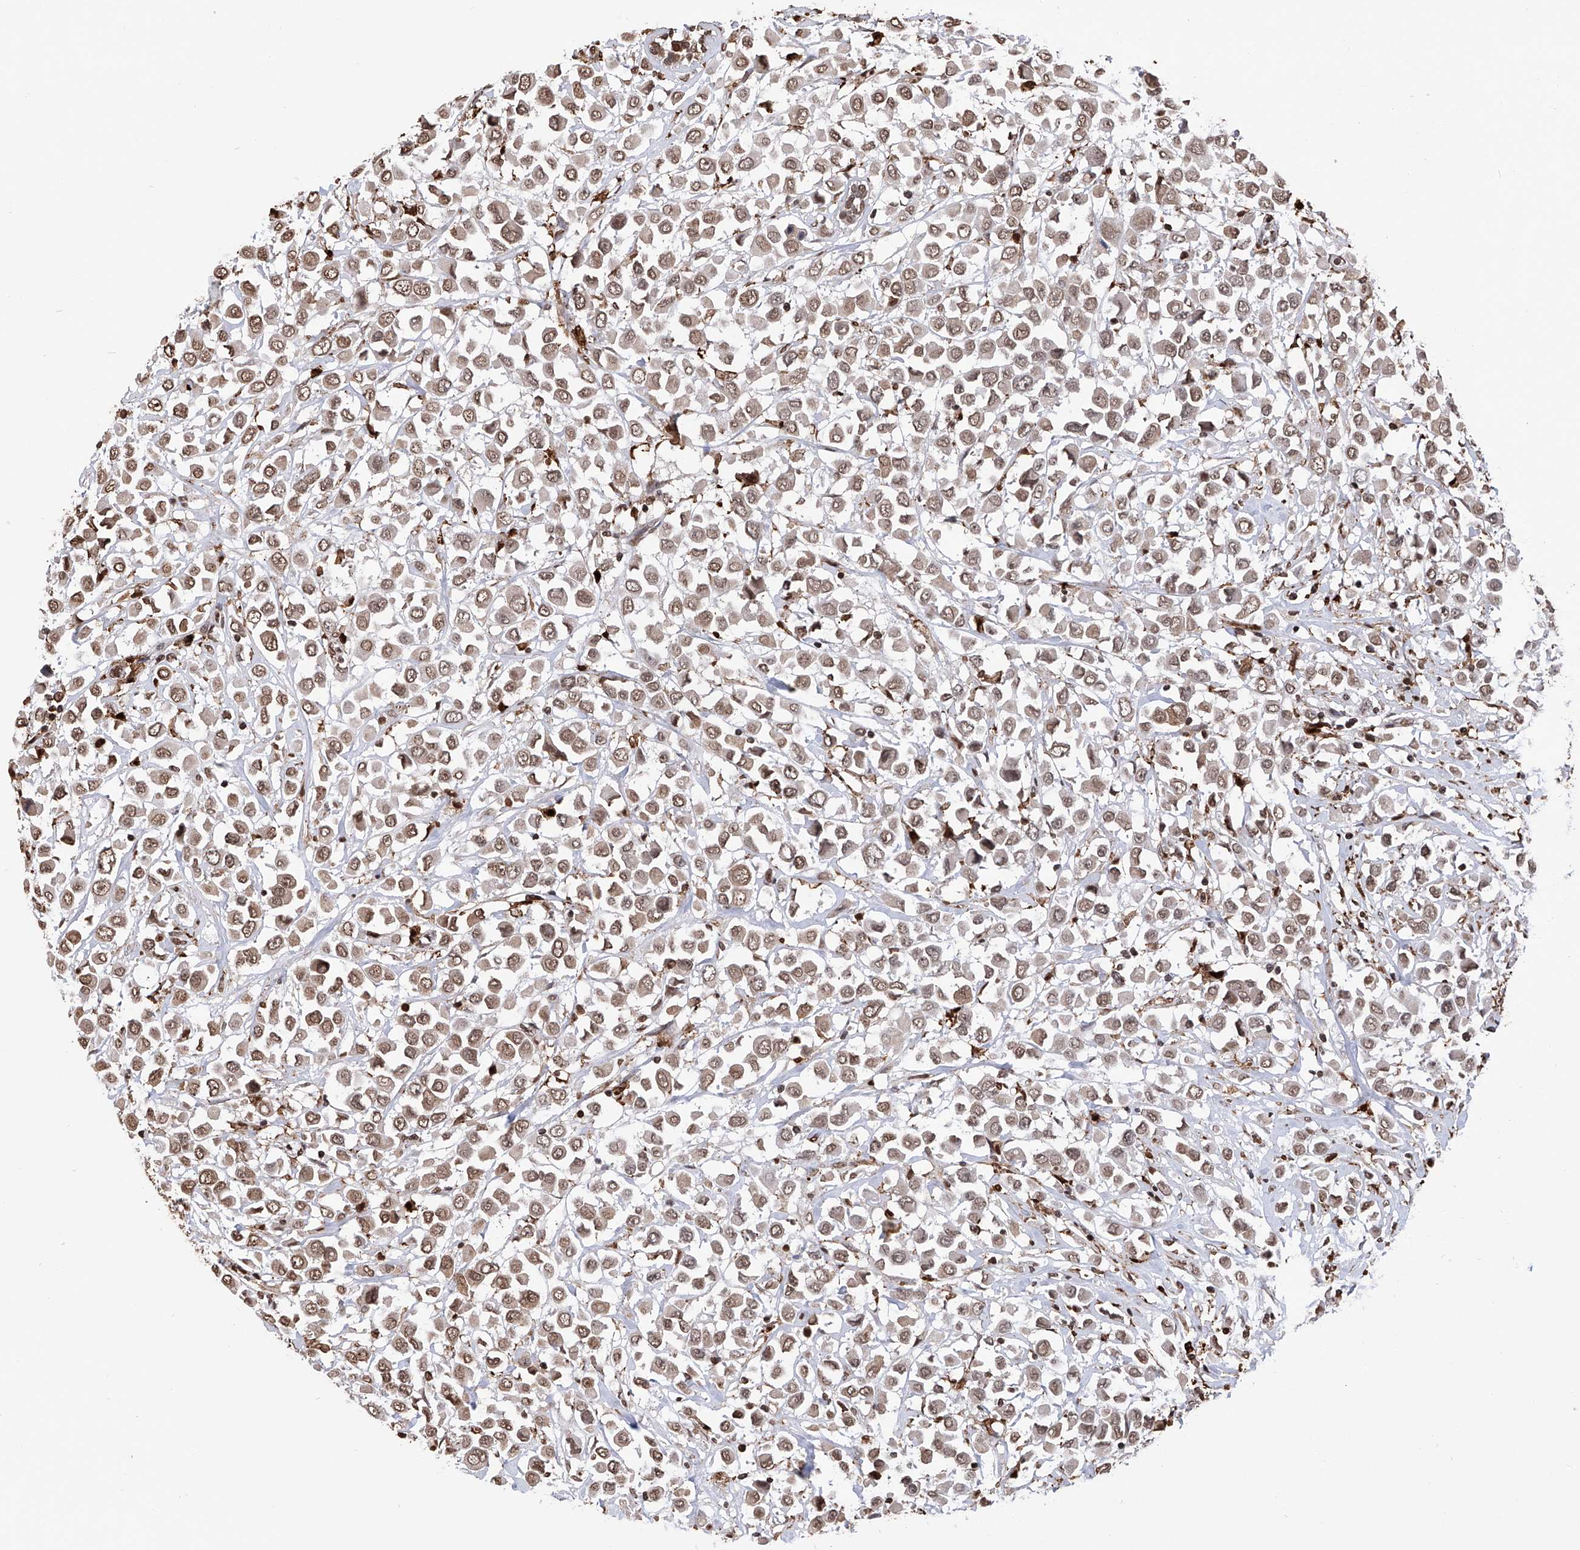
{"staining": {"intensity": "moderate", "quantity": "25%-75%", "location": "nuclear"}, "tissue": "breast cancer", "cell_type": "Tumor cells", "image_type": "cancer", "snomed": [{"axis": "morphology", "description": "Duct carcinoma"}, {"axis": "topography", "description": "Breast"}], "caption": "A brown stain labels moderate nuclear staining of a protein in human intraductal carcinoma (breast) tumor cells.", "gene": "CFAP410", "patient": {"sex": "female", "age": 61}}